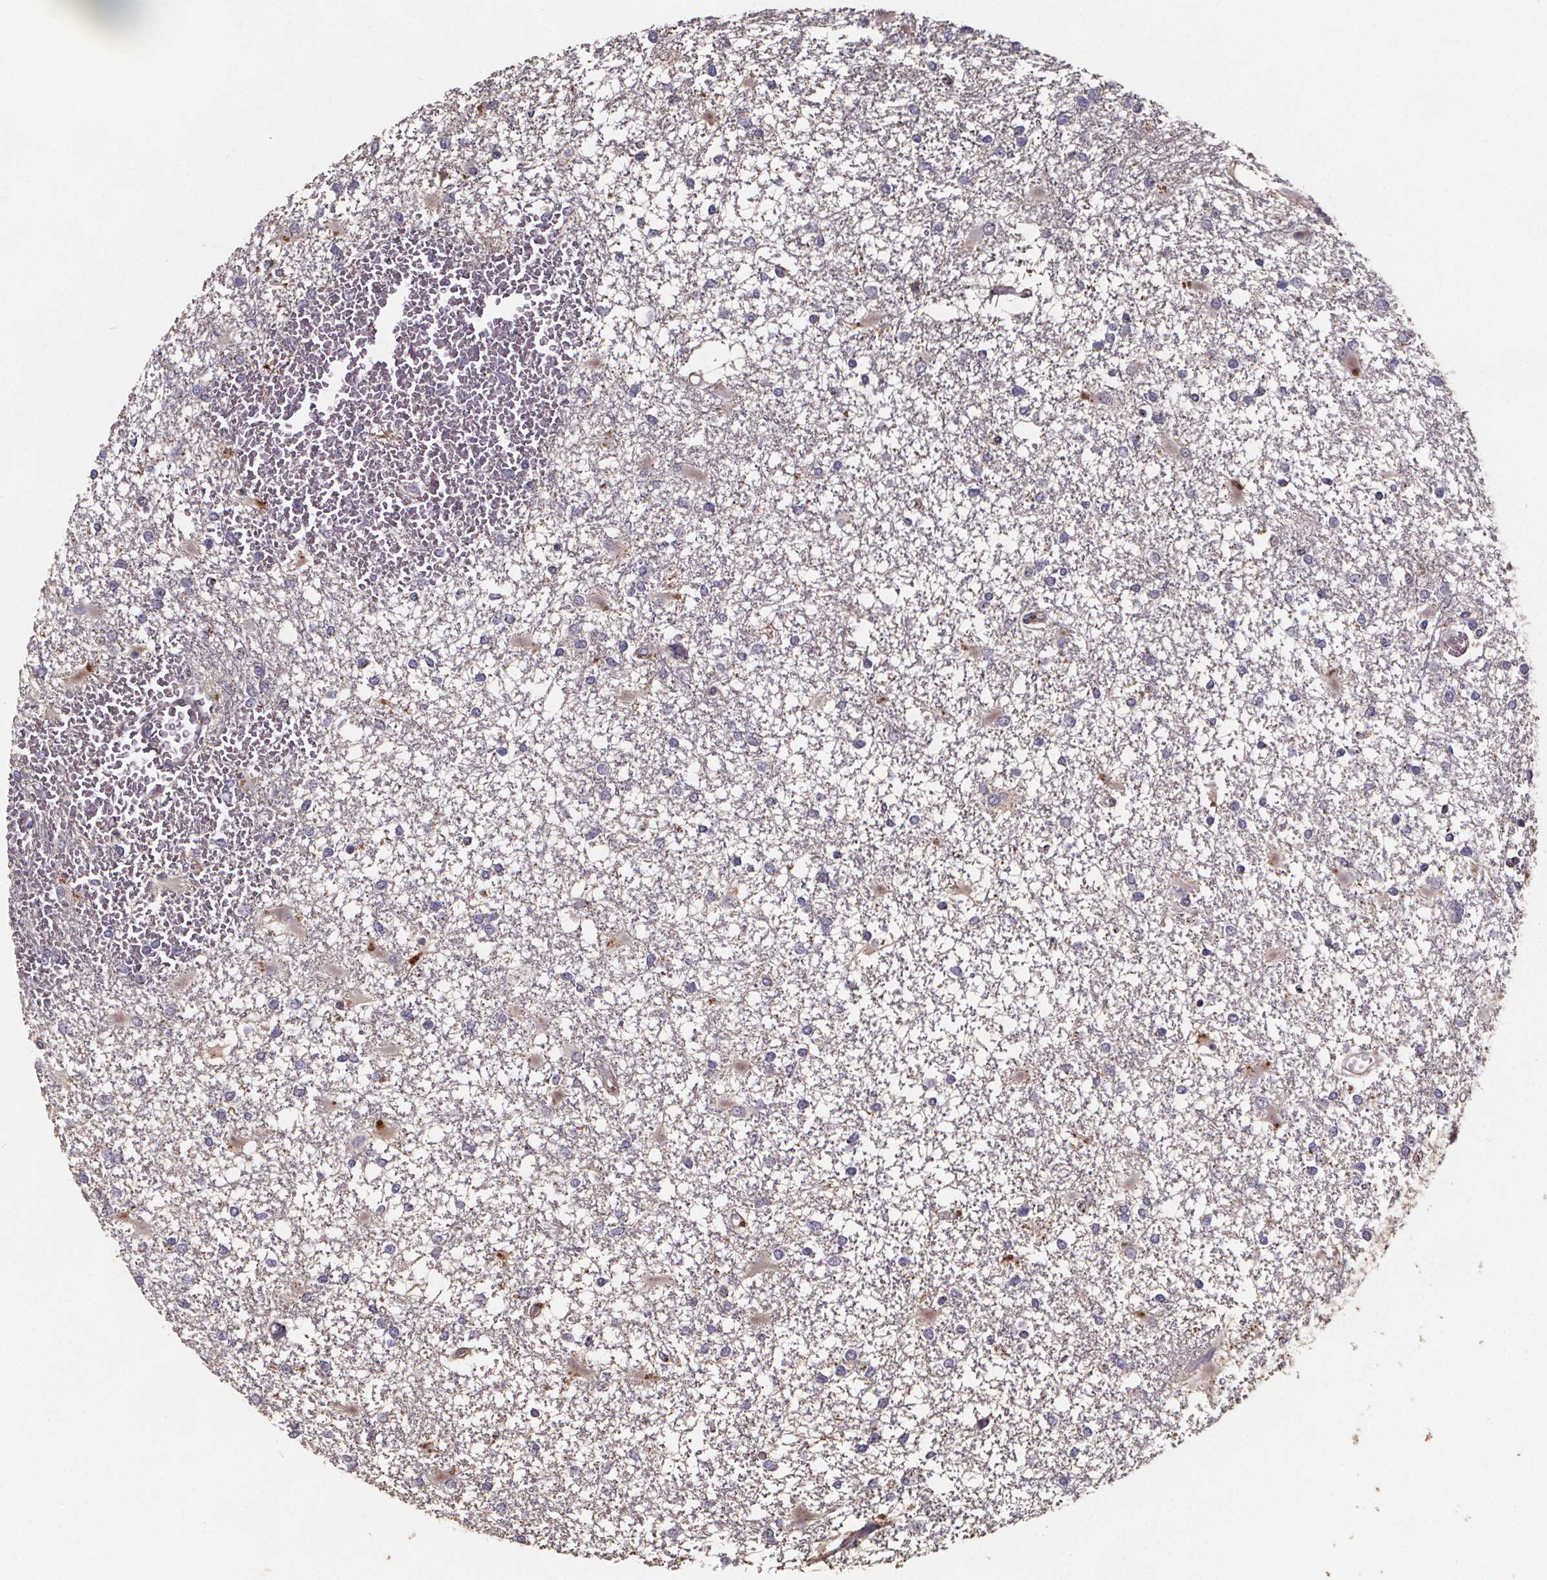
{"staining": {"intensity": "negative", "quantity": "none", "location": "none"}, "tissue": "glioma", "cell_type": "Tumor cells", "image_type": "cancer", "snomed": [{"axis": "morphology", "description": "Glioma, malignant, High grade"}, {"axis": "topography", "description": "Cerebral cortex"}], "caption": "DAB (3,3'-diaminobenzidine) immunohistochemical staining of human high-grade glioma (malignant) exhibits no significant expression in tumor cells. The staining was performed using DAB to visualize the protein expression in brown, while the nuclei were stained in blue with hematoxylin (Magnification: 20x).", "gene": "ZNF879", "patient": {"sex": "male", "age": 79}}